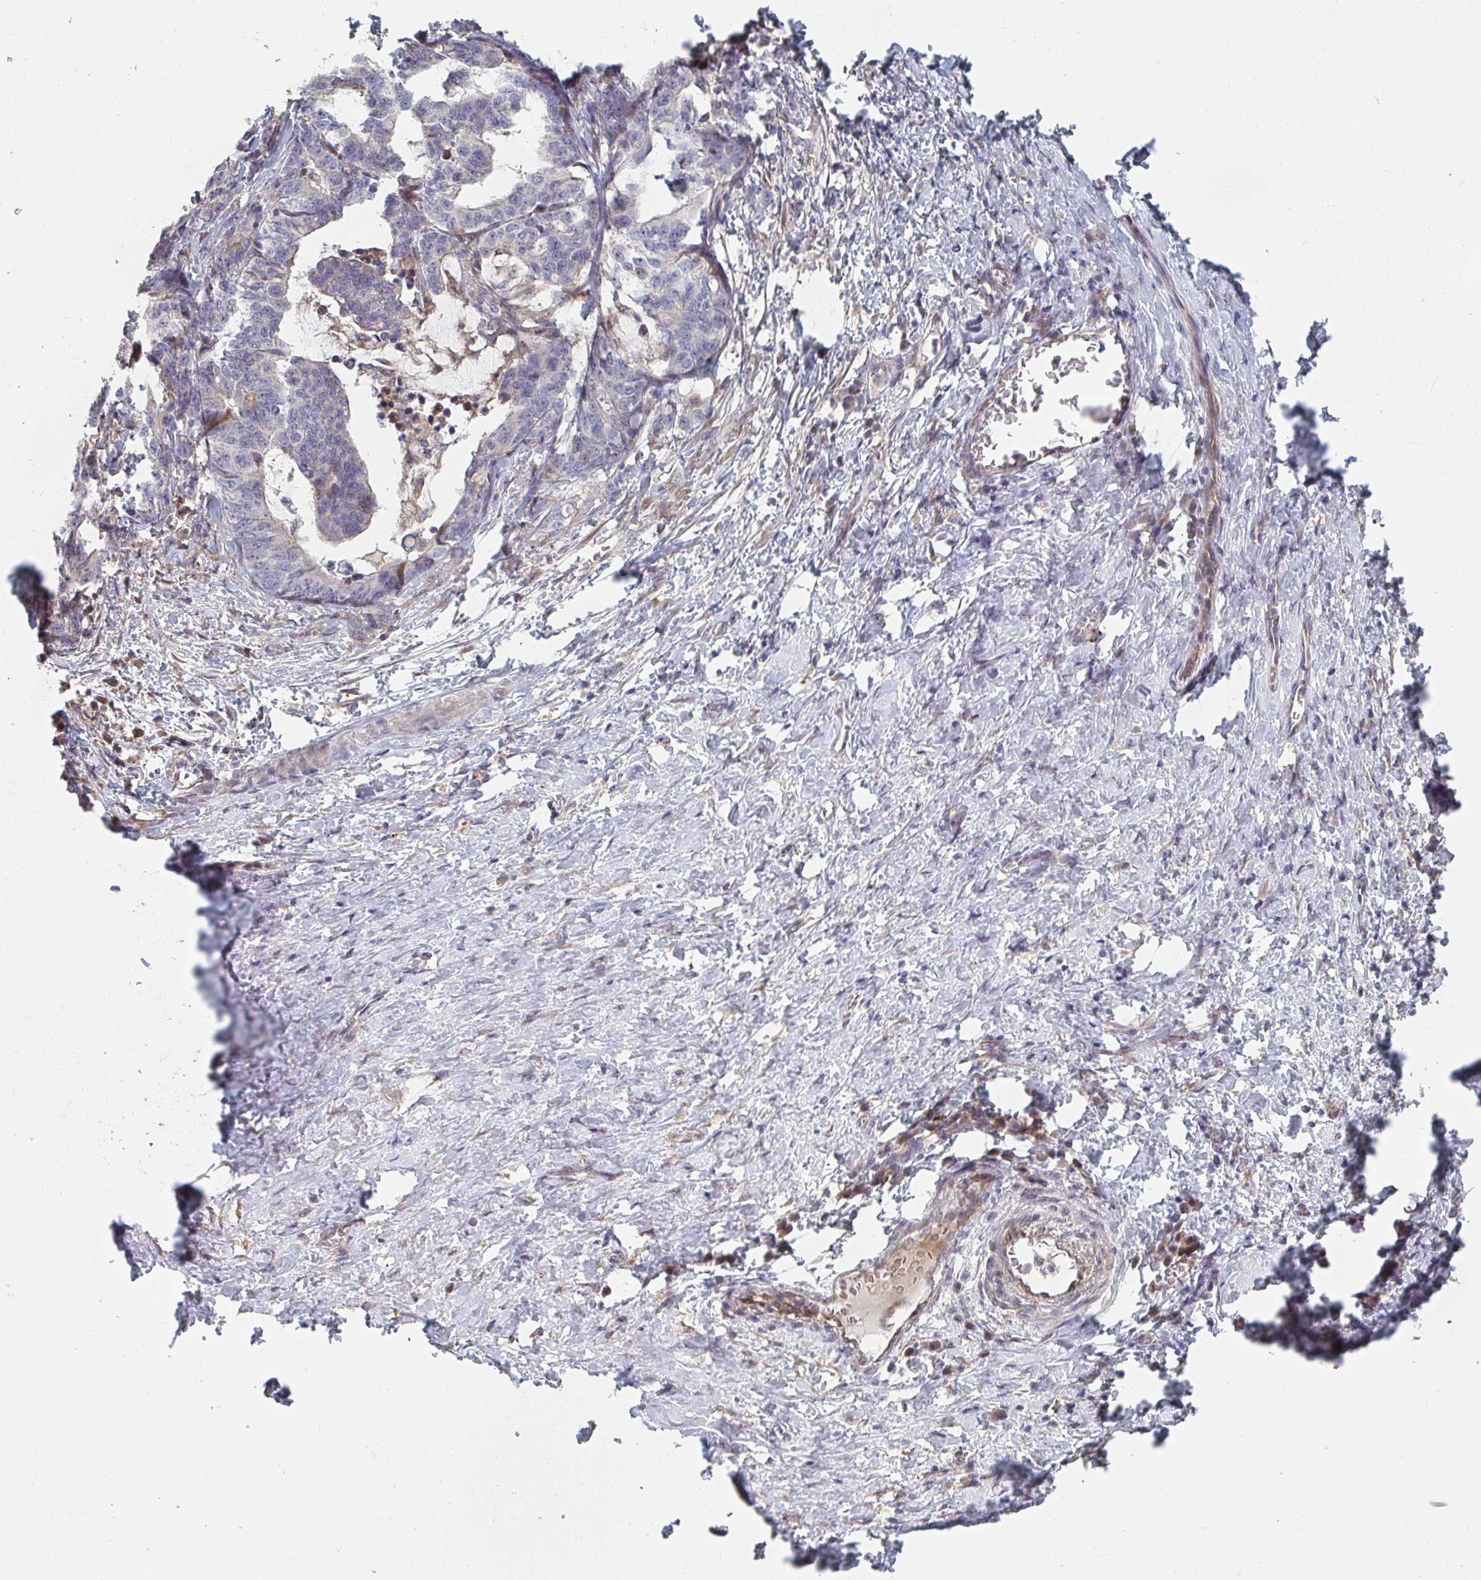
{"staining": {"intensity": "negative", "quantity": "none", "location": "none"}, "tissue": "stomach cancer", "cell_type": "Tumor cells", "image_type": "cancer", "snomed": [{"axis": "morphology", "description": "Normal tissue, NOS"}, {"axis": "morphology", "description": "Adenocarcinoma, NOS"}, {"axis": "topography", "description": "Stomach"}], "caption": "Tumor cells show no significant protein staining in stomach adenocarcinoma.", "gene": "PTEN", "patient": {"sex": "female", "age": 64}}